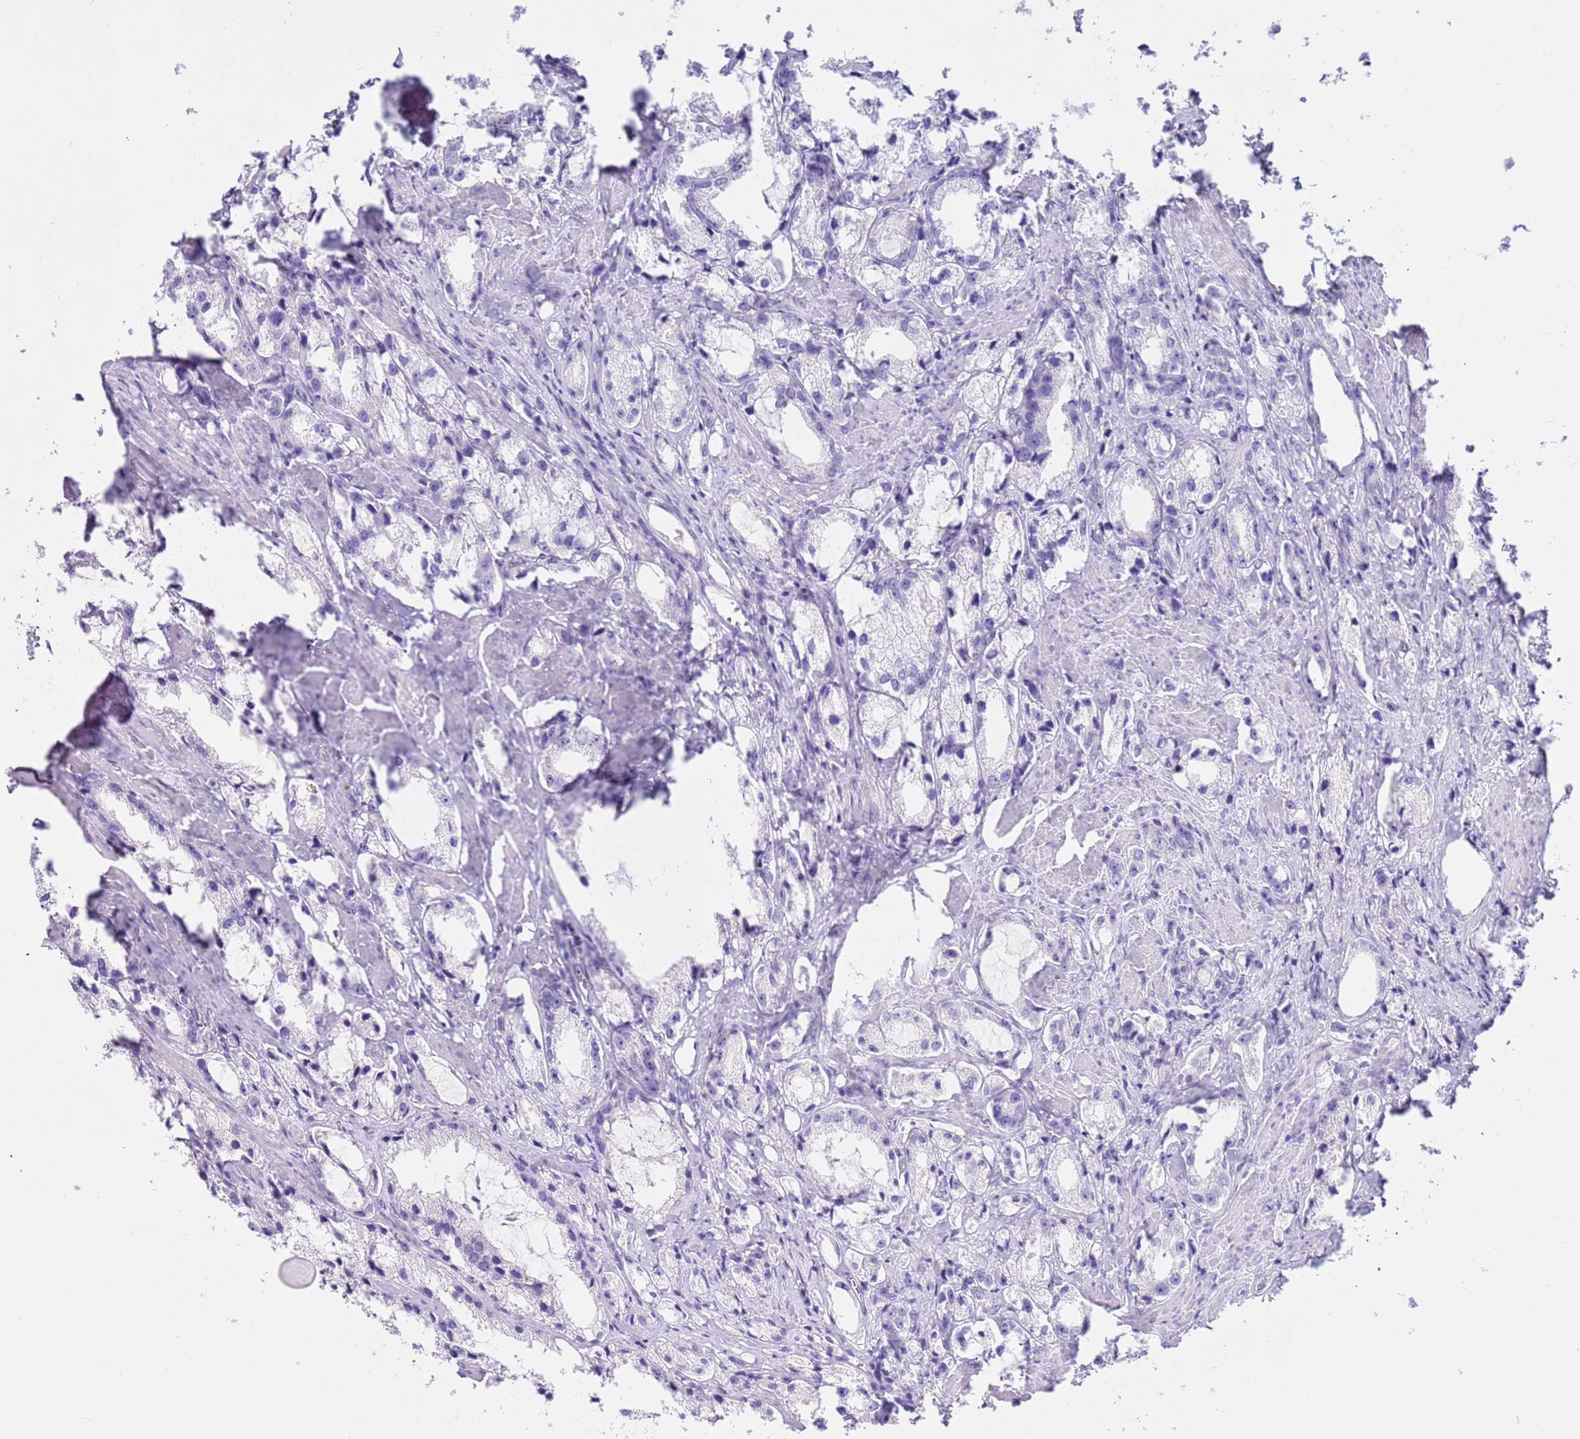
{"staining": {"intensity": "negative", "quantity": "none", "location": "none"}, "tissue": "prostate cancer", "cell_type": "Tumor cells", "image_type": "cancer", "snomed": [{"axis": "morphology", "description": "Adenocarcinoma, High grade"}, {"axis": "topography", "description": "Prostate"}], "caption": "Tumor cells are negative for protein expression in human prostate cancer (adenocarcinoma (high-grade)).", "gene": "CPB1", "patient": {"sex": "male", "age": 66}}